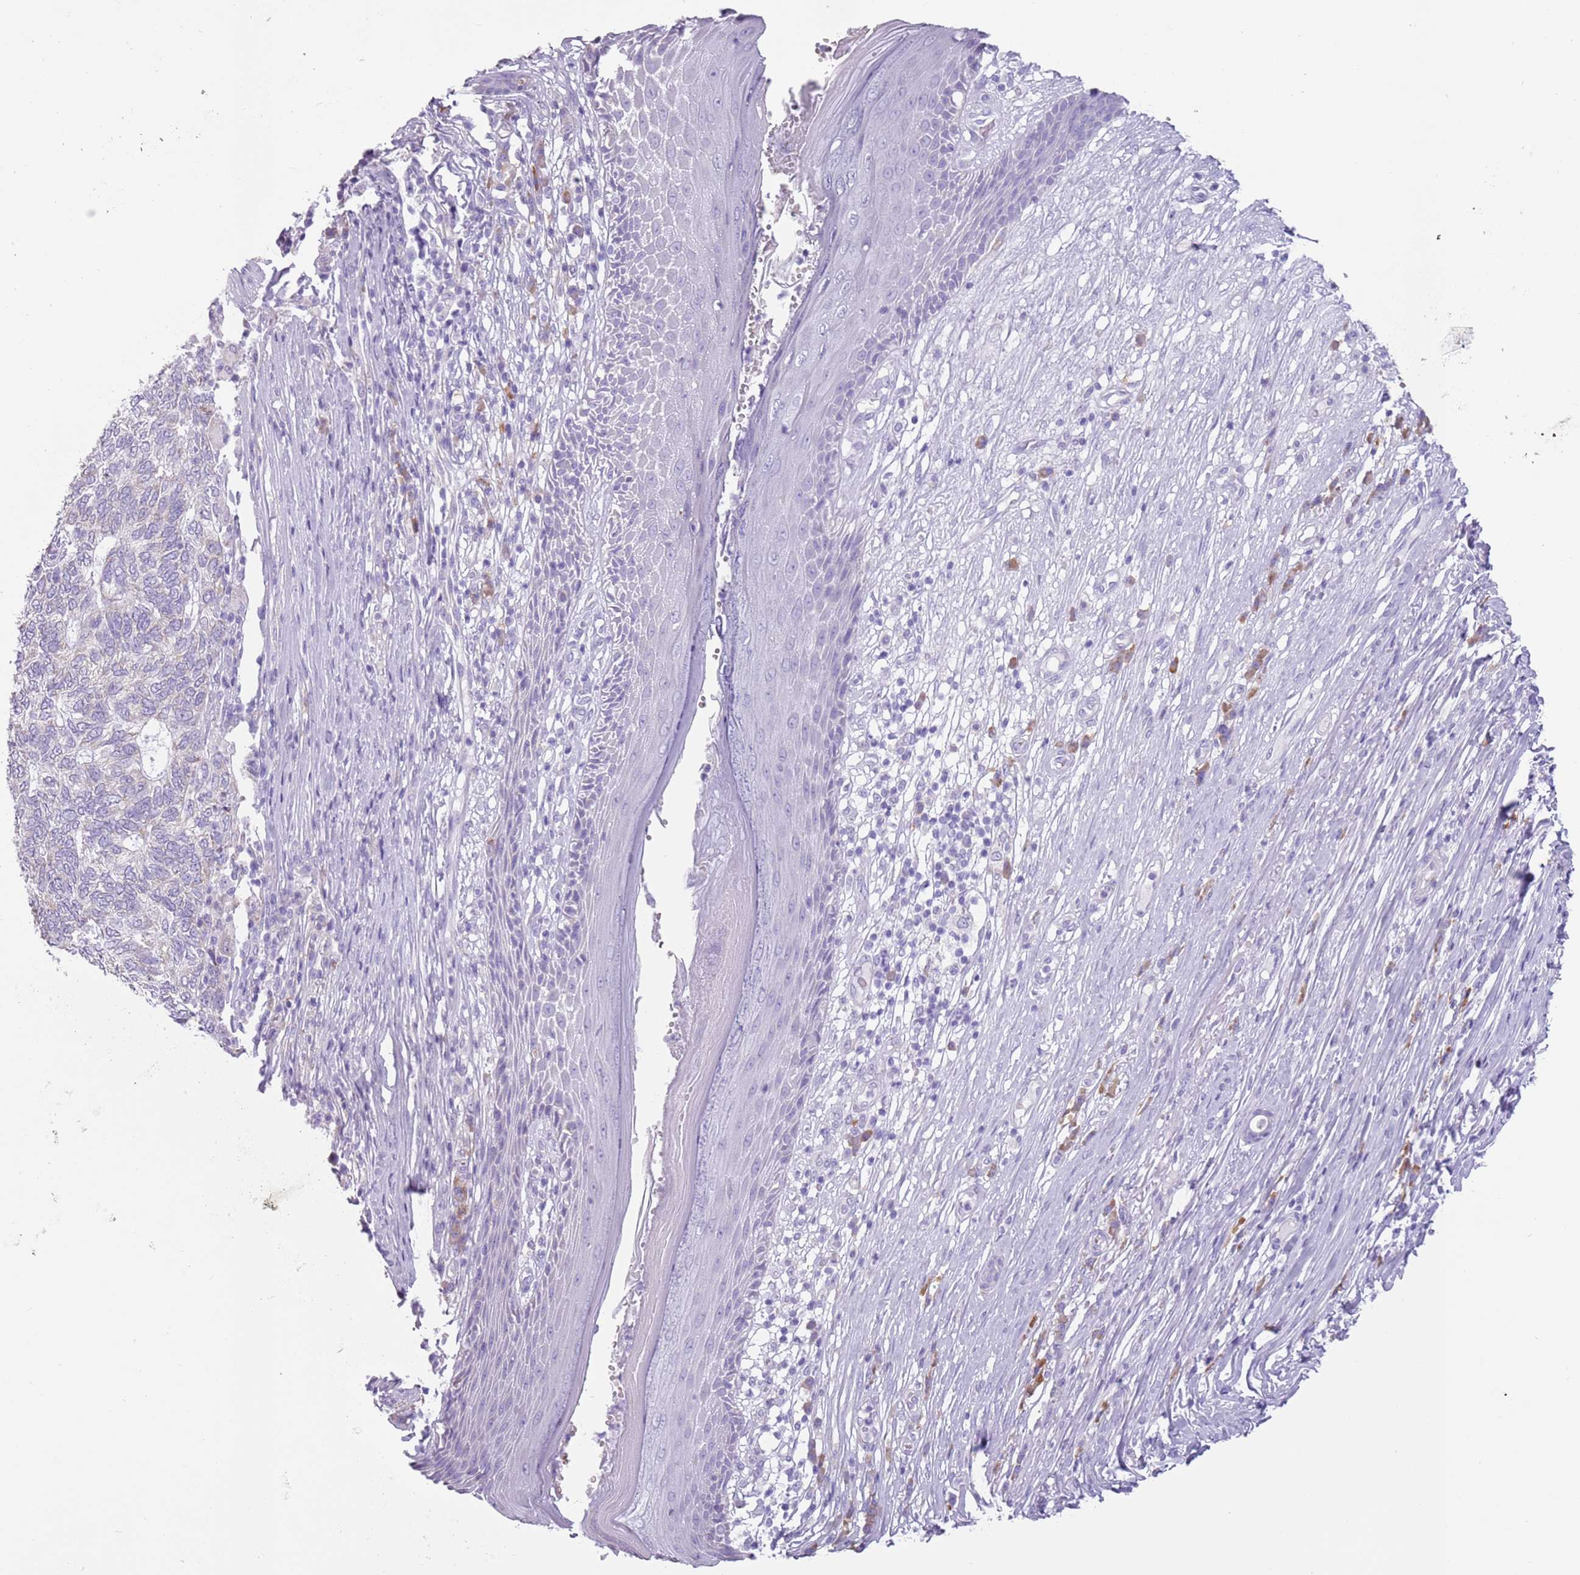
{"staining": {"intensity": "negative", "quantity": "none", "location": "none"}, "tissue": "skin cancer", "cell_type": "Tumor cells", "image_type": "cancer", "snomed": [{"axis": "morphology", "description": "Basal cell carcinoma"}, {"axis": "topography", "description": "Skin"}], "caption": "This is an immunohistochemistry (IHC) histopathology image of human skin basal cell carcinoma. There is no expression in tumor cells.", "gene": "HYOU1", "patient": {"sex": "female", "age": 65}}